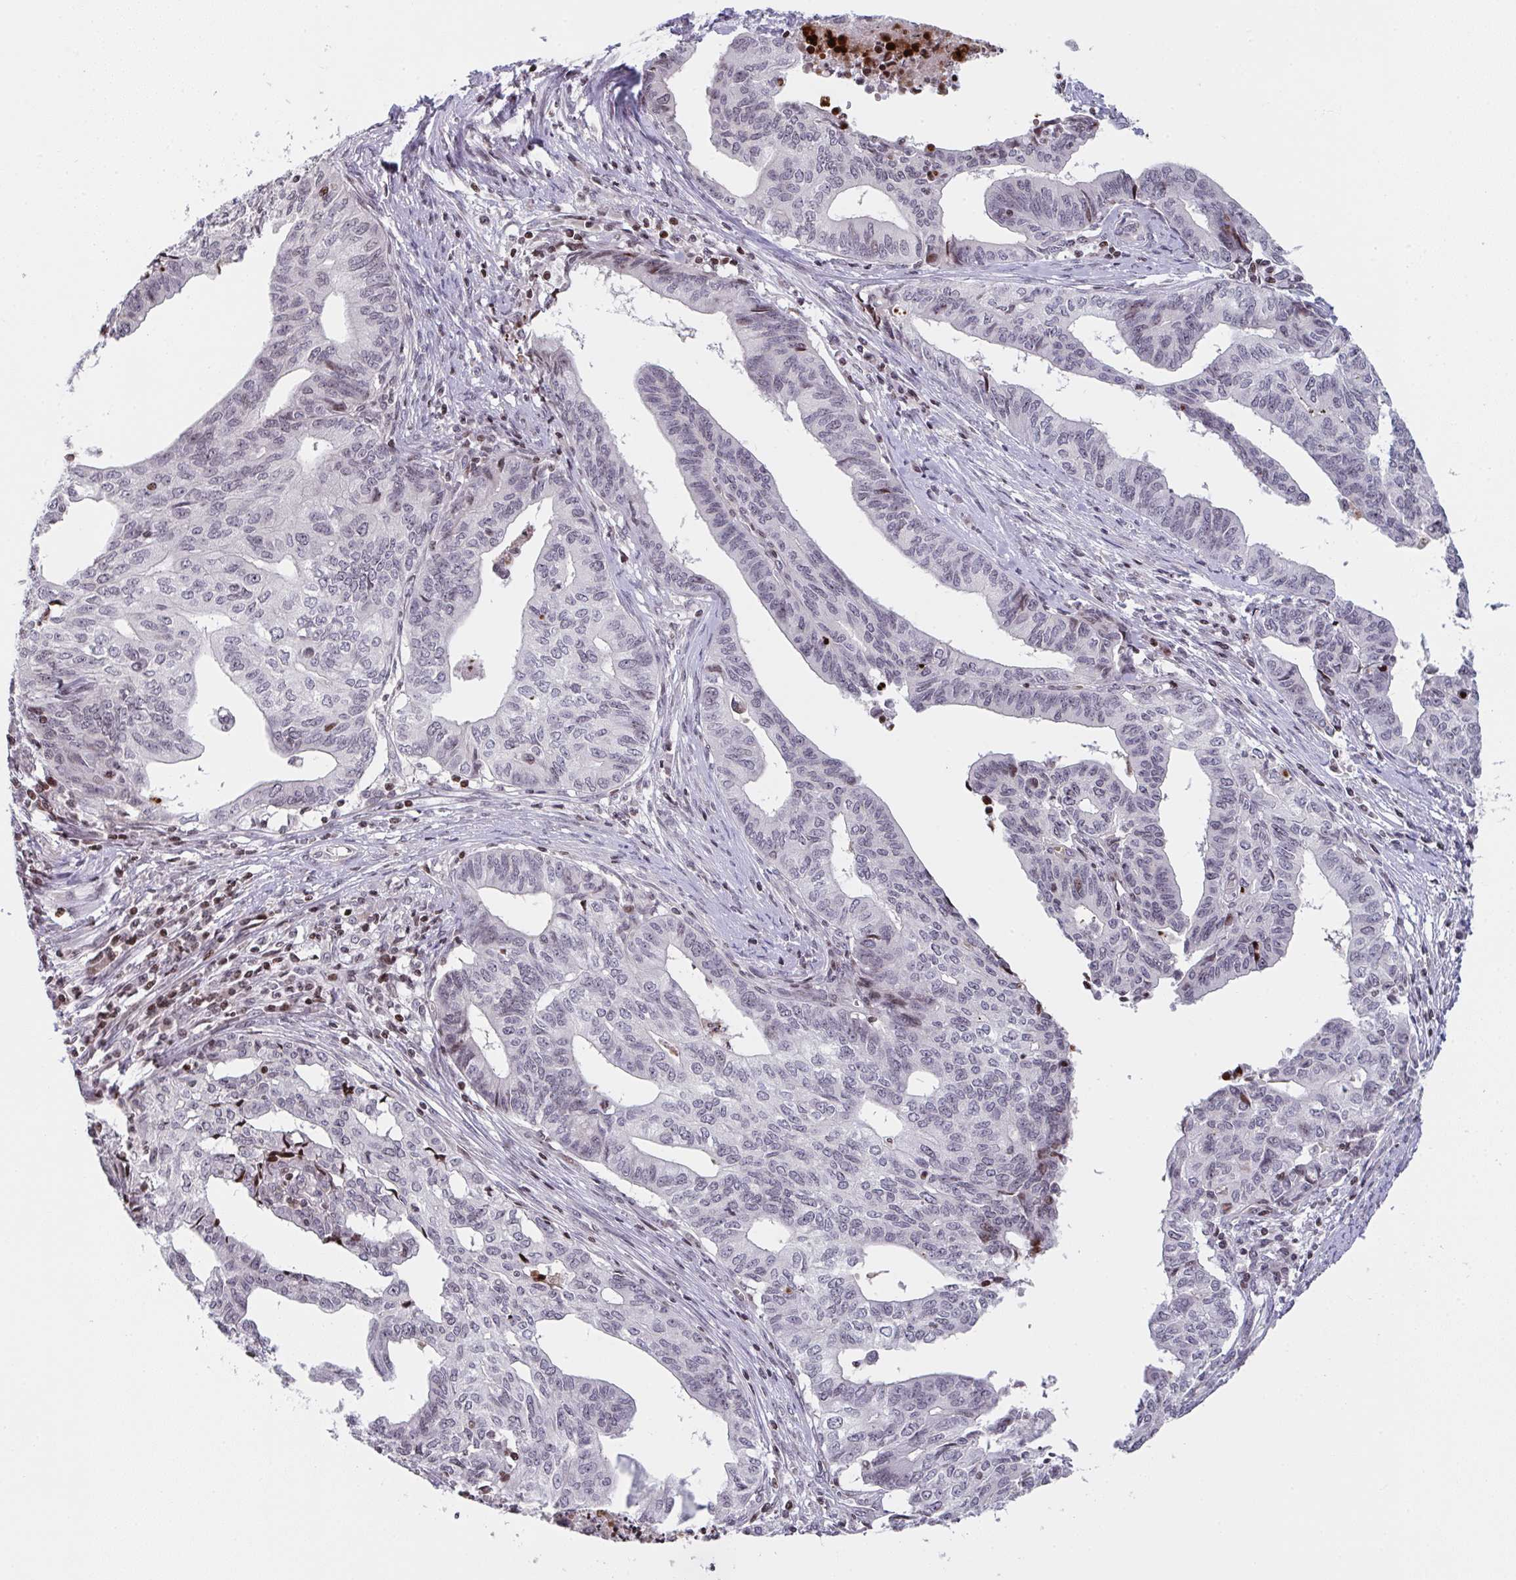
{"staining": {"intensity": "negative", "quantity": "none", "location": "none"}, "tissue": "endometrial cancer", "cell_type": "Tumor cells", "image_type": "cancer", "snomed": [{"axis": "morphology", "description": "Adenocarcinoma, NOS"}, {"axis": "topography", "description": "Endometrium"}], "caption": "High power microscopy micrograph of an immunohistochemistry (IHC) micrograph of endometrial adenocarcinoma, revealing no significant staining in tumor cells.", "gene": "PCDHB8", "patient": {"sex": "female", "age": 65}}